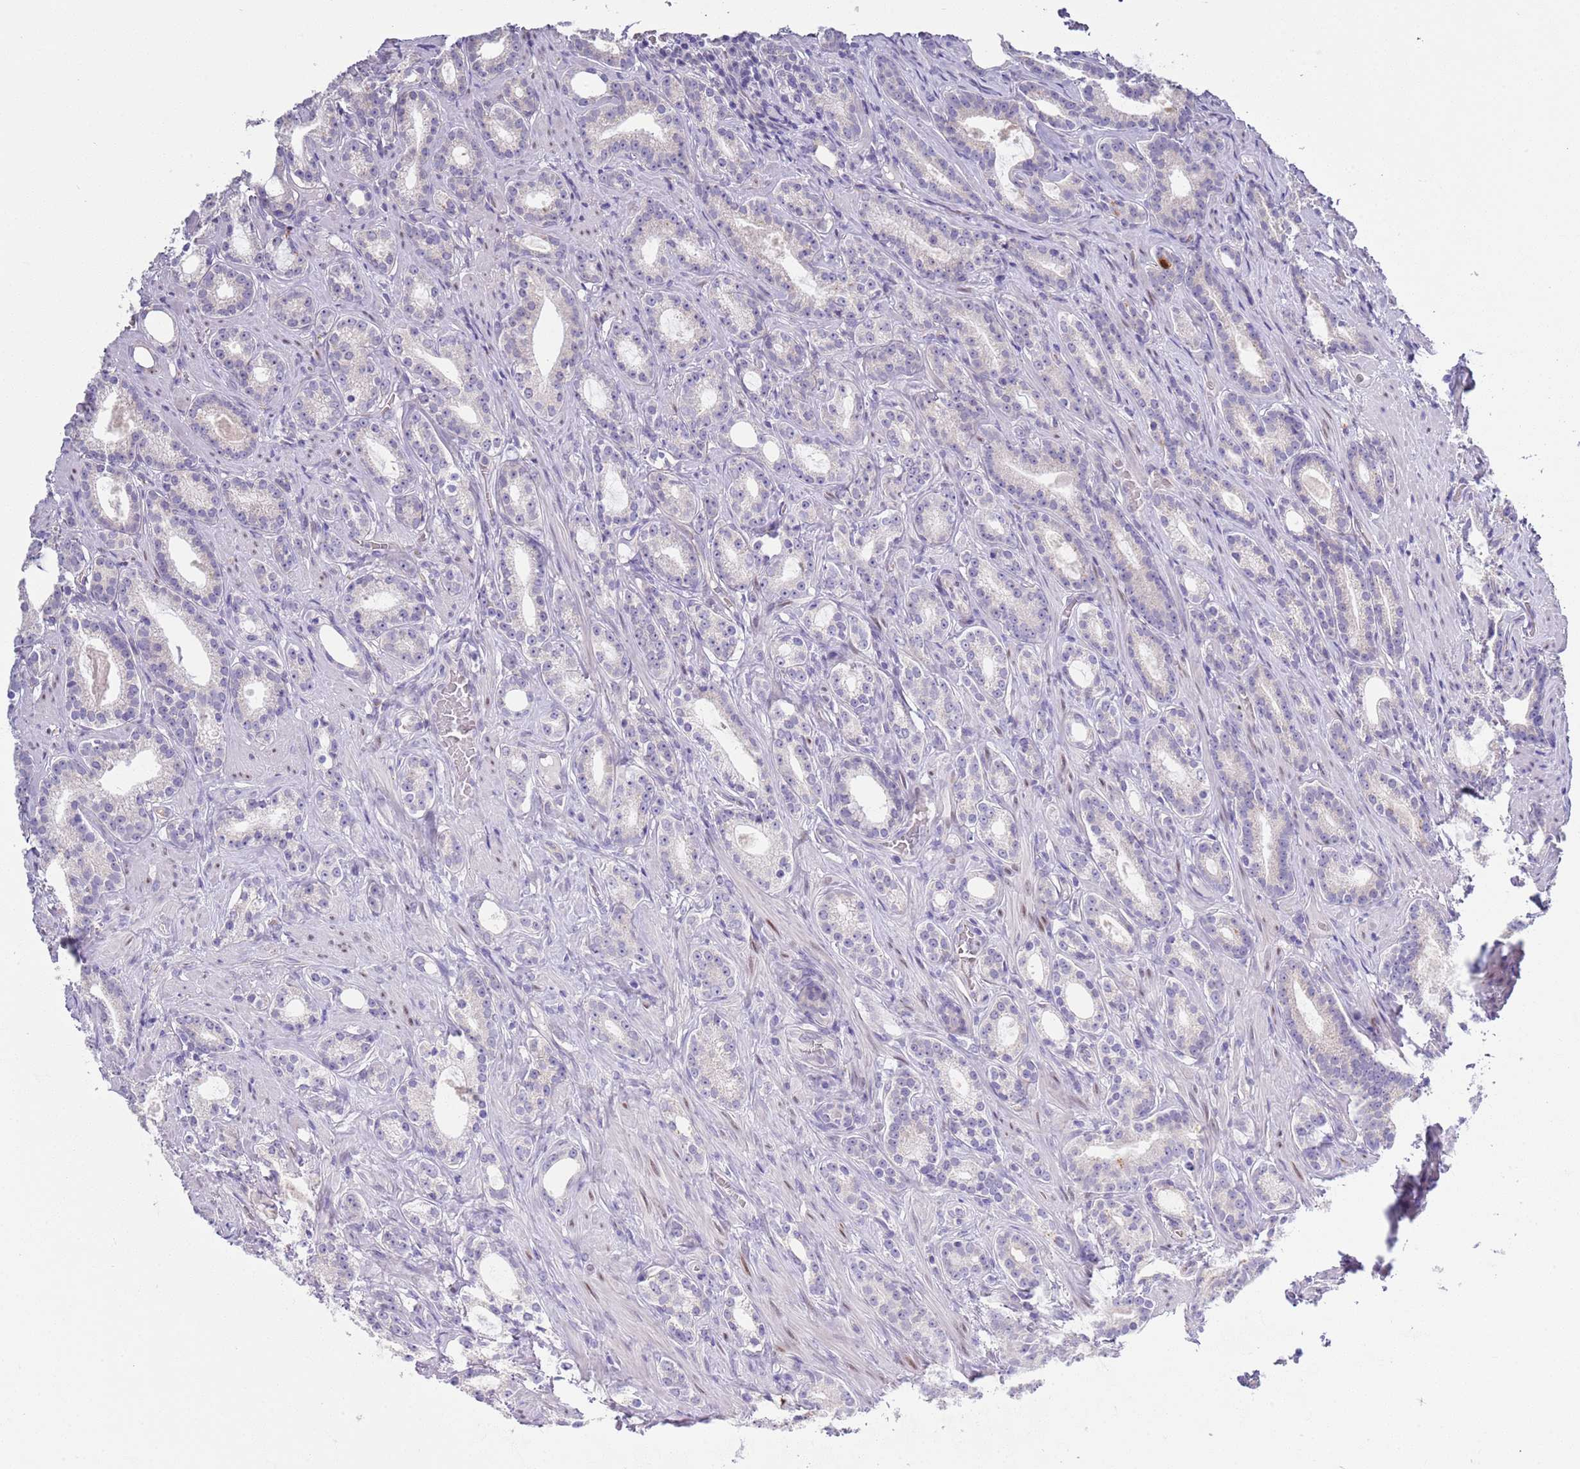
{"staining": {"intensity": "negative", "quantity": "none", "location": "none"}, "tissue": "prostate cancer", "cell_type": "Tumor cells", "image_type": "cancer", "snomed": [{"axis": "morphology", "description": "Adenocarcinoma, Low grade"}, {"axis": "topography", "description": "Prostate"}], "caption": "This is an IHC image of human prostate cancer. There is no positivity in tumor cells.", "gene": "BRMS1L", "patient": {"sex": "male", "age": 71}}